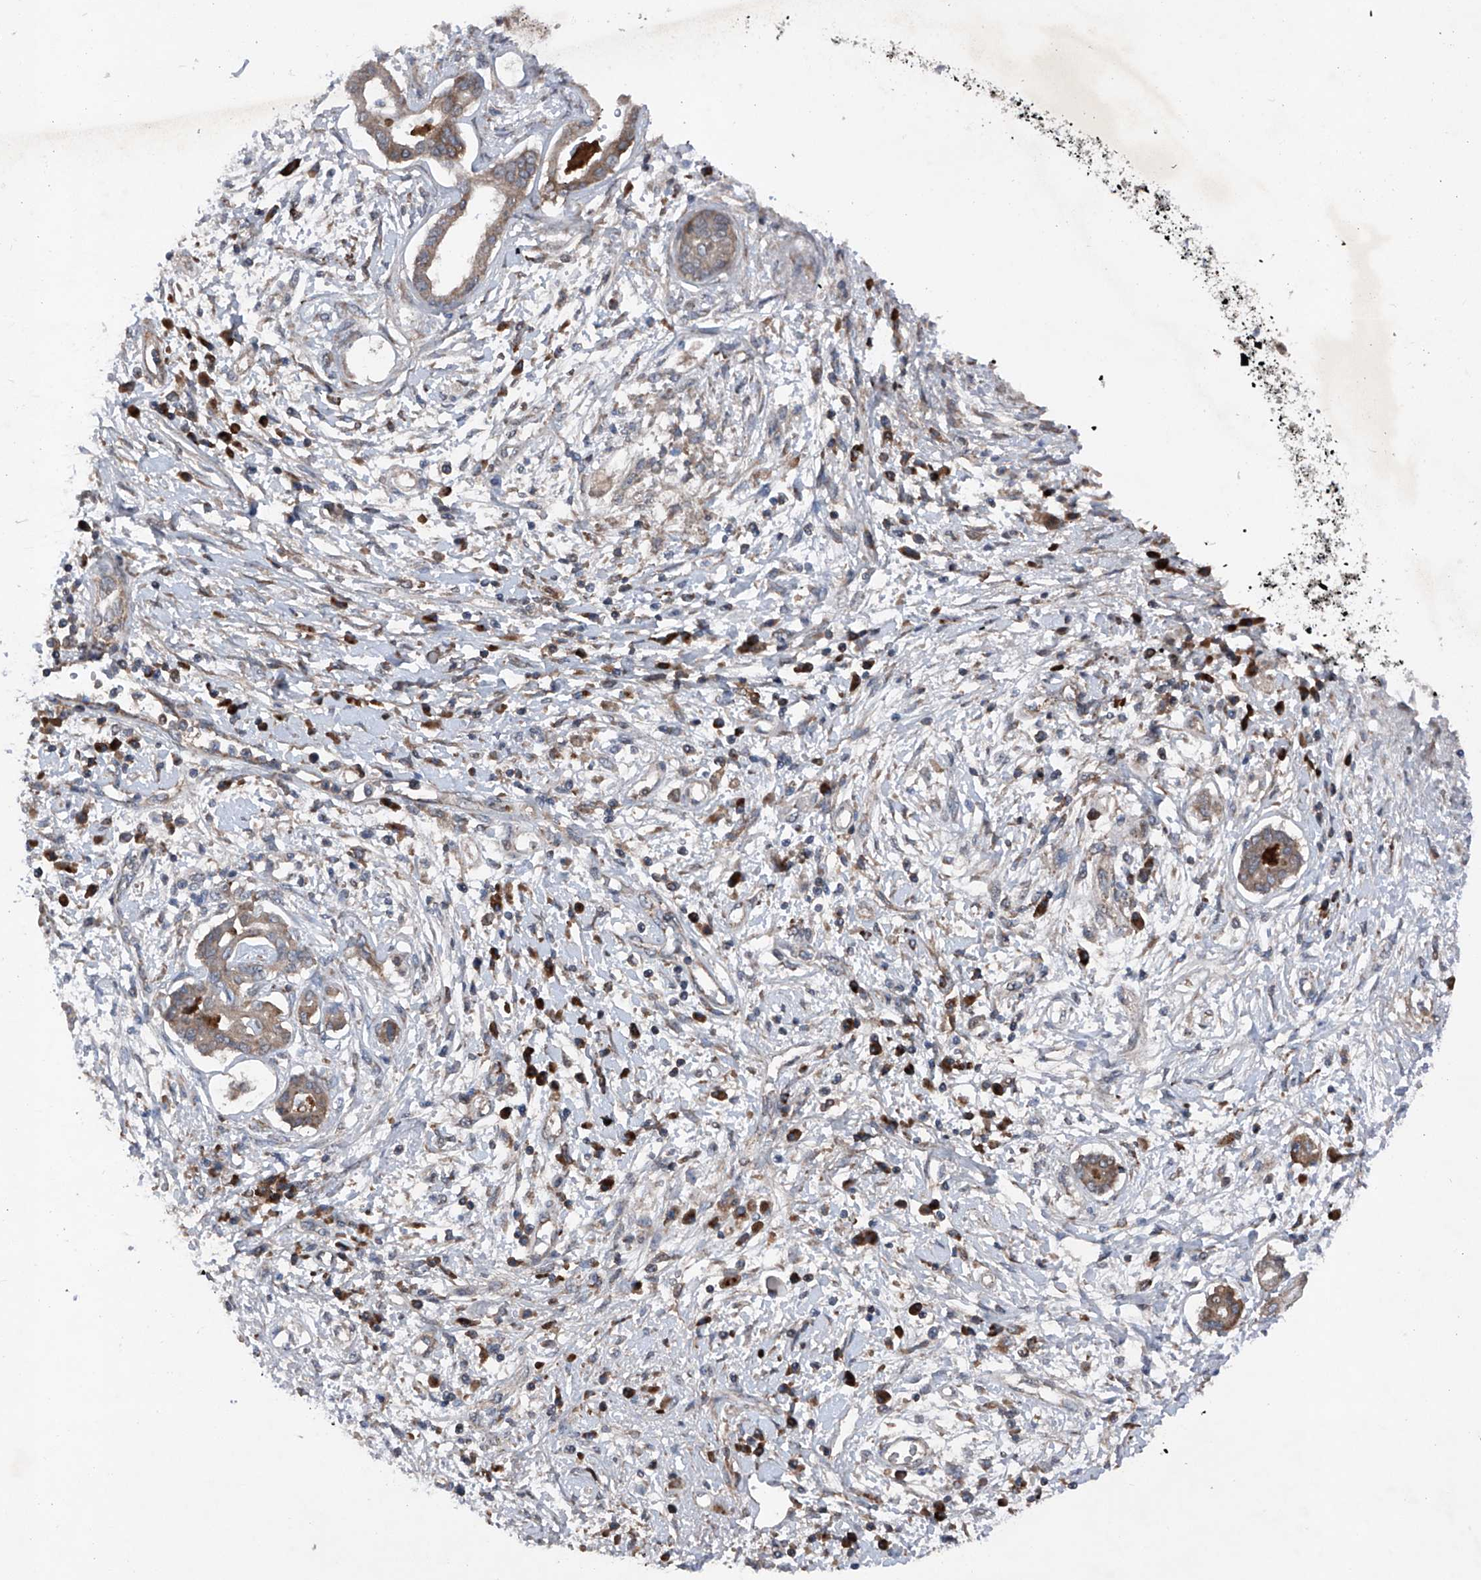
{"staining": {"intensity": "weak", "quantity": ">75%", "location": "cytoplasmic/membranous"}, "tissue": "pancreatic cancer", "cell_type": "Tumor cells", "image_type": "cancer", "snomed": [{"axis": "morphology", "description": "Adenocarcinoma, NOS"}, {"axis": "topography", "description": "Pancreas"}], "caption": "Adenocarcinoma (pancreatic) was stained to show a protein in brown. There is low levels of weak cytoplasmic/membranous expression in approximately >75% of tumor cells. The staining was performed using DAB (3,3'-diaminobenzidine) to visualize the protein expression in brown, while the nuclei were stained in blue with hematoxylin (Magnification: 20x).", "gene": "DAD1", "patient": {"sex": "female", "age": 56}}